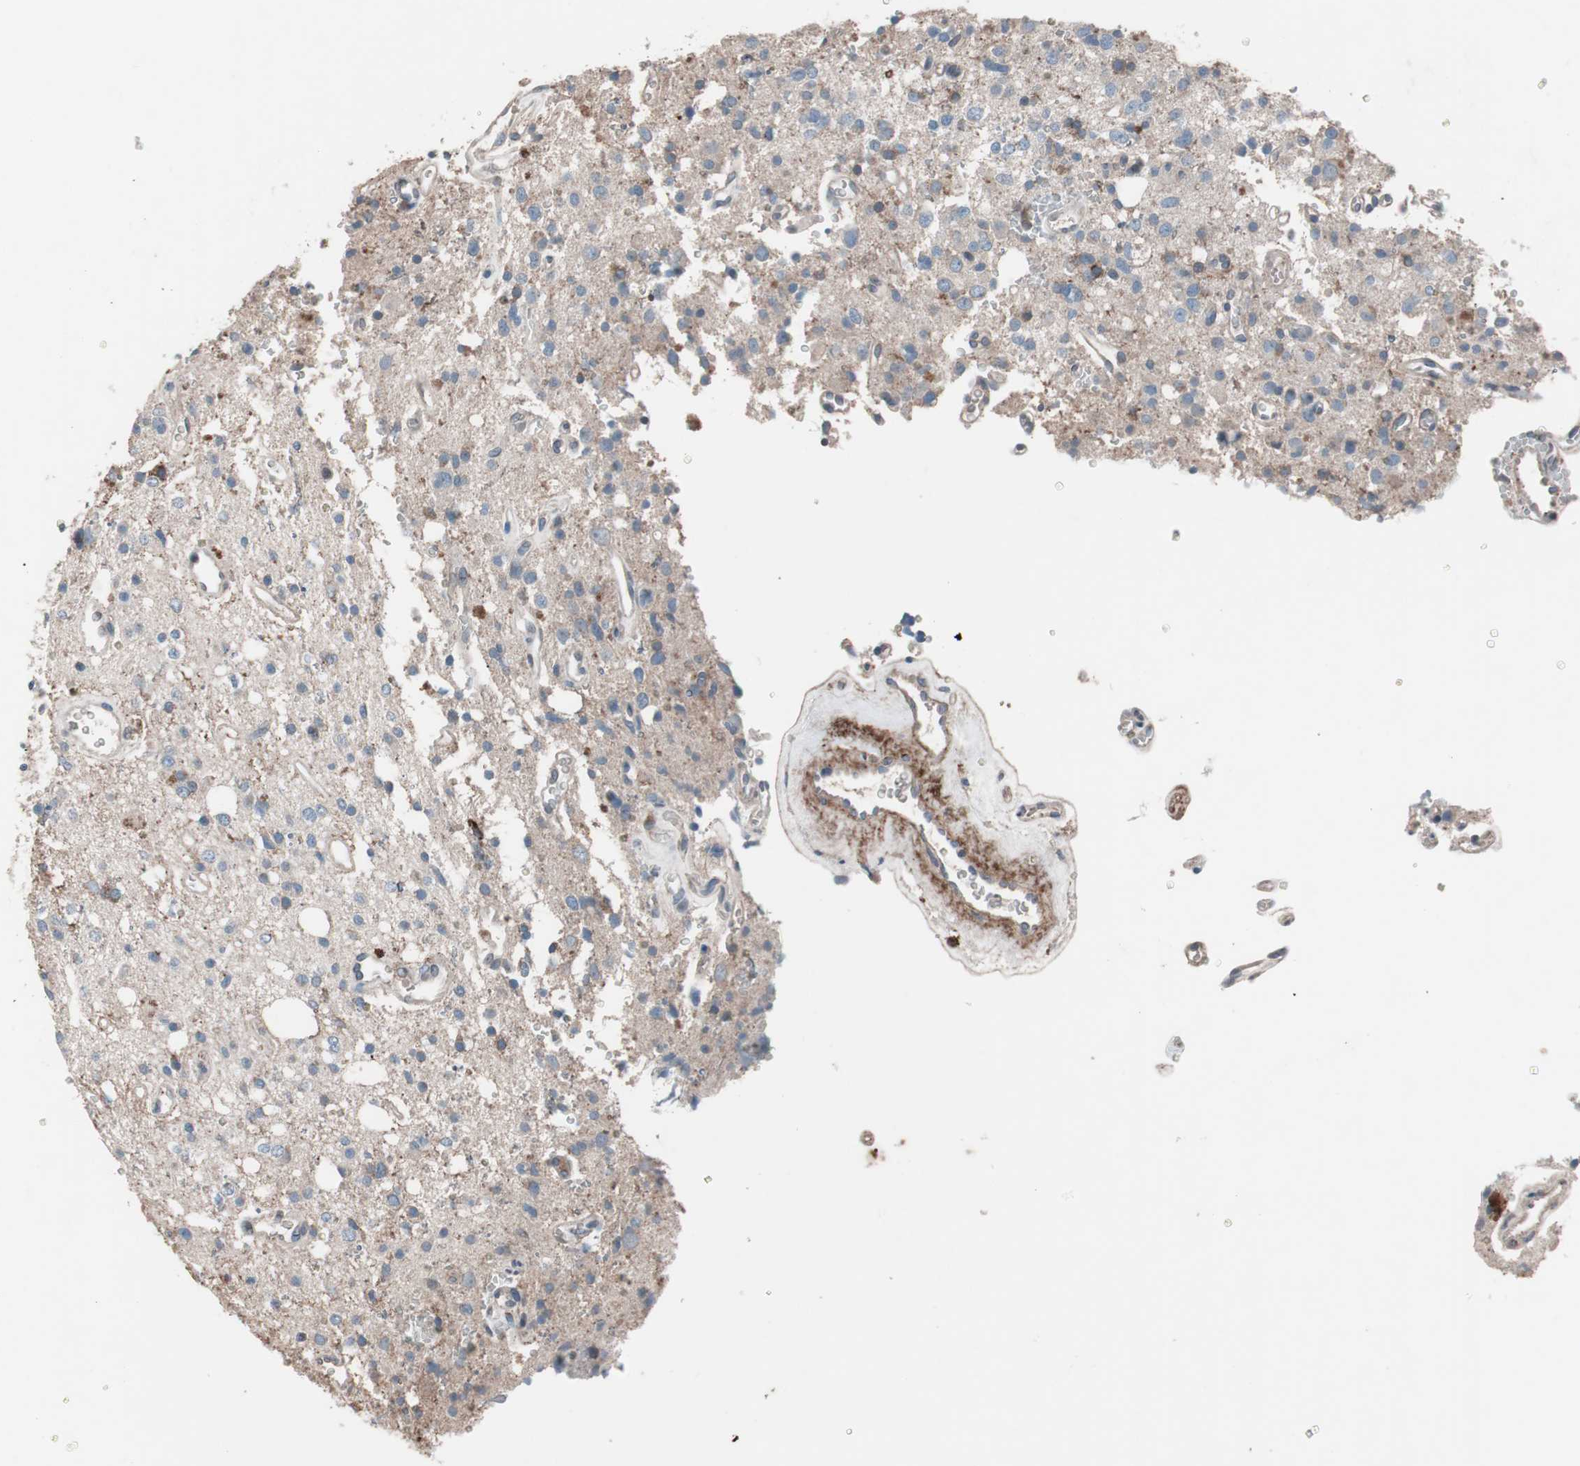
{"staining": {"intensity": "weak", "quantity": "25%-75%", "location": "cytoplasmic/membranous"}, "tissue": "glioma", "cell_type": "Tumor cells", "image_type": "cancer", "snomed": [{"axis": "morphology", "description": "Glioma, malignant, High grade"}, {"axis": "topography", "description": "Brain"}], "caption": "Immunohistochemical staining of glioma reveals weak cytoplasmic/membranous protein positivity in about 25%-75% of tumor cells.", "gene": "GRB7", "patient": {"sex": "male", "age": 47}}